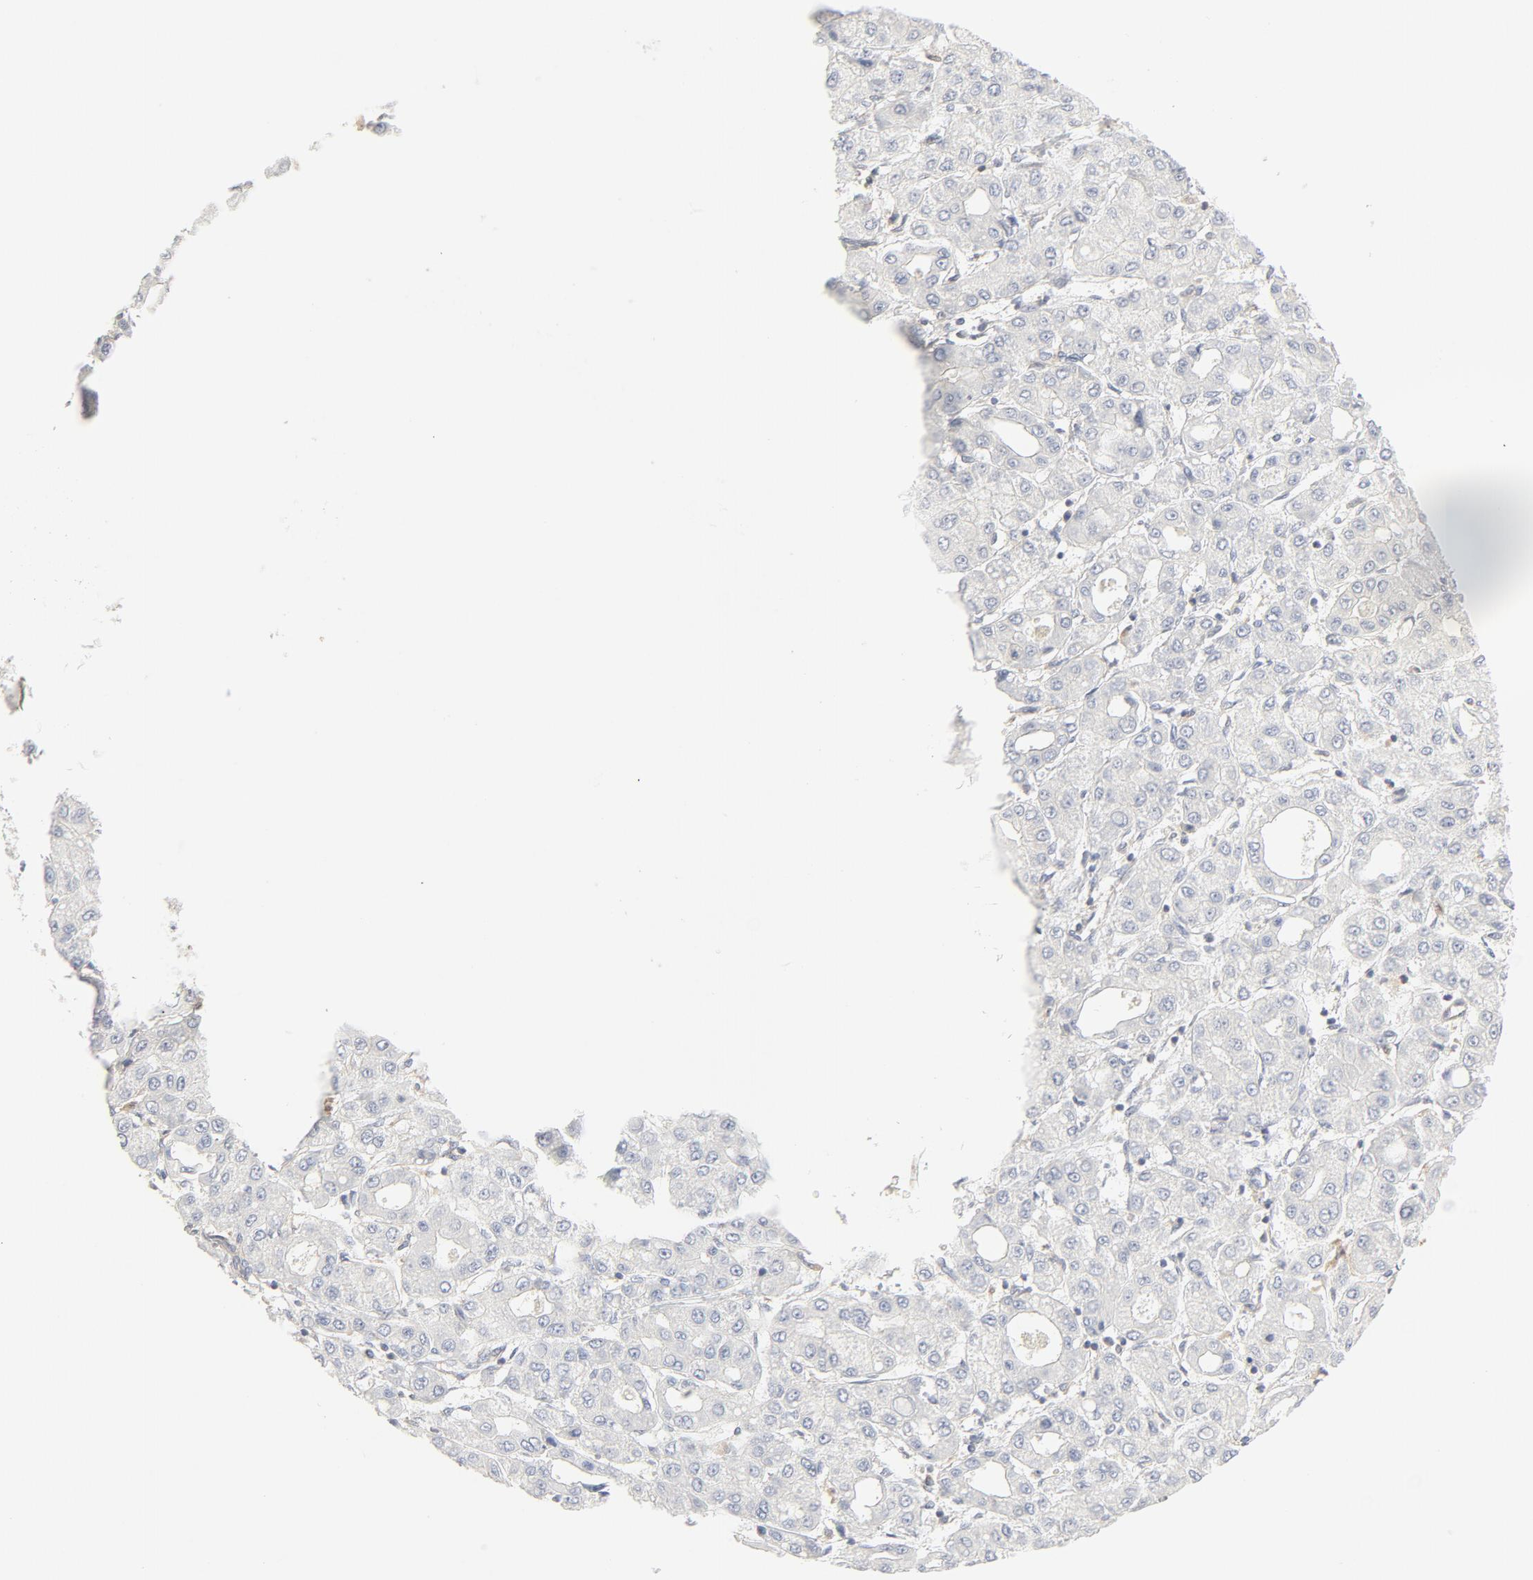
{"staining": {"intensity": "negative", "quantity": "none", "location": "none"}, "tissue": "liver cancer", "cell_type": "Tumor cells", "image_type": "cancer", "snomed": [{"axis": "morphology", "description": "Carcinoma, Hepatocellular, NOS"}, {"axis": "topography", "description": "Liver"}], "caption": "High power microscopy histopathology image of an immunohistochemistry (IHC) histopathology image of hepatocellular carcinoma (liver), revealing no significant expression in tumor cells.", "gene": "RABEP1", "patient": {"sex": "male", "age": 69}}